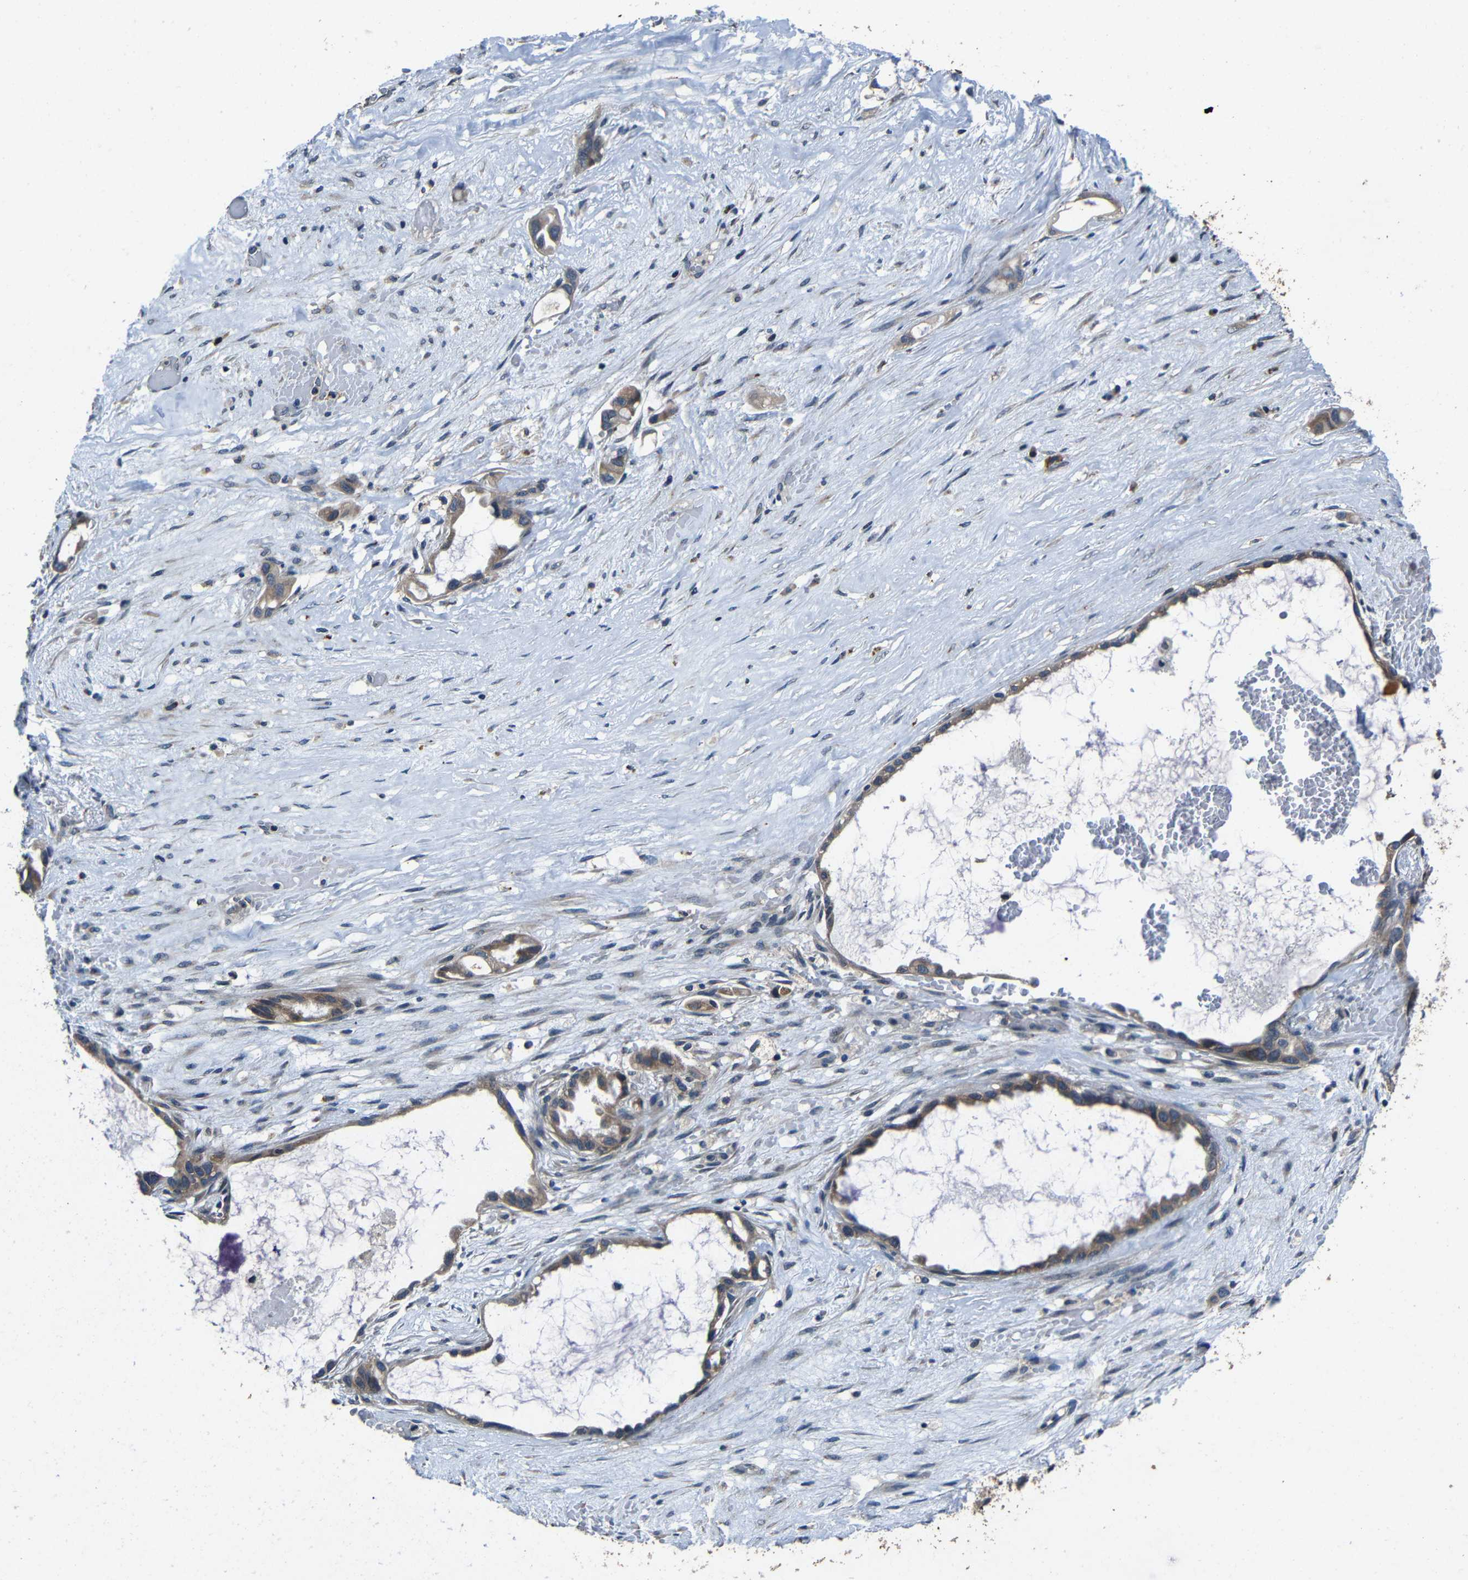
{"staining": {"intensity": "moderate", "quantity": ">75%", "location": "cytoplasmic/membranous"}, "tissue": "liver cancer", "cell_type": "Tumor cells", "image_type": "cancer", "snomed": [{"axis": "morphology", "description": "Cholangiocarcinoma"}, {"axis": "topography", "description": "Liver"}], "caption": "Immunohistochemistry of human liver cancer (cholangiocarcinoma) reveals medium levels of moderate cytoplasmic/membranous expression in approximately >75% of tumor cells.", "gene": "C6orf89", "patient": {"sex": "female", "age": 65}}